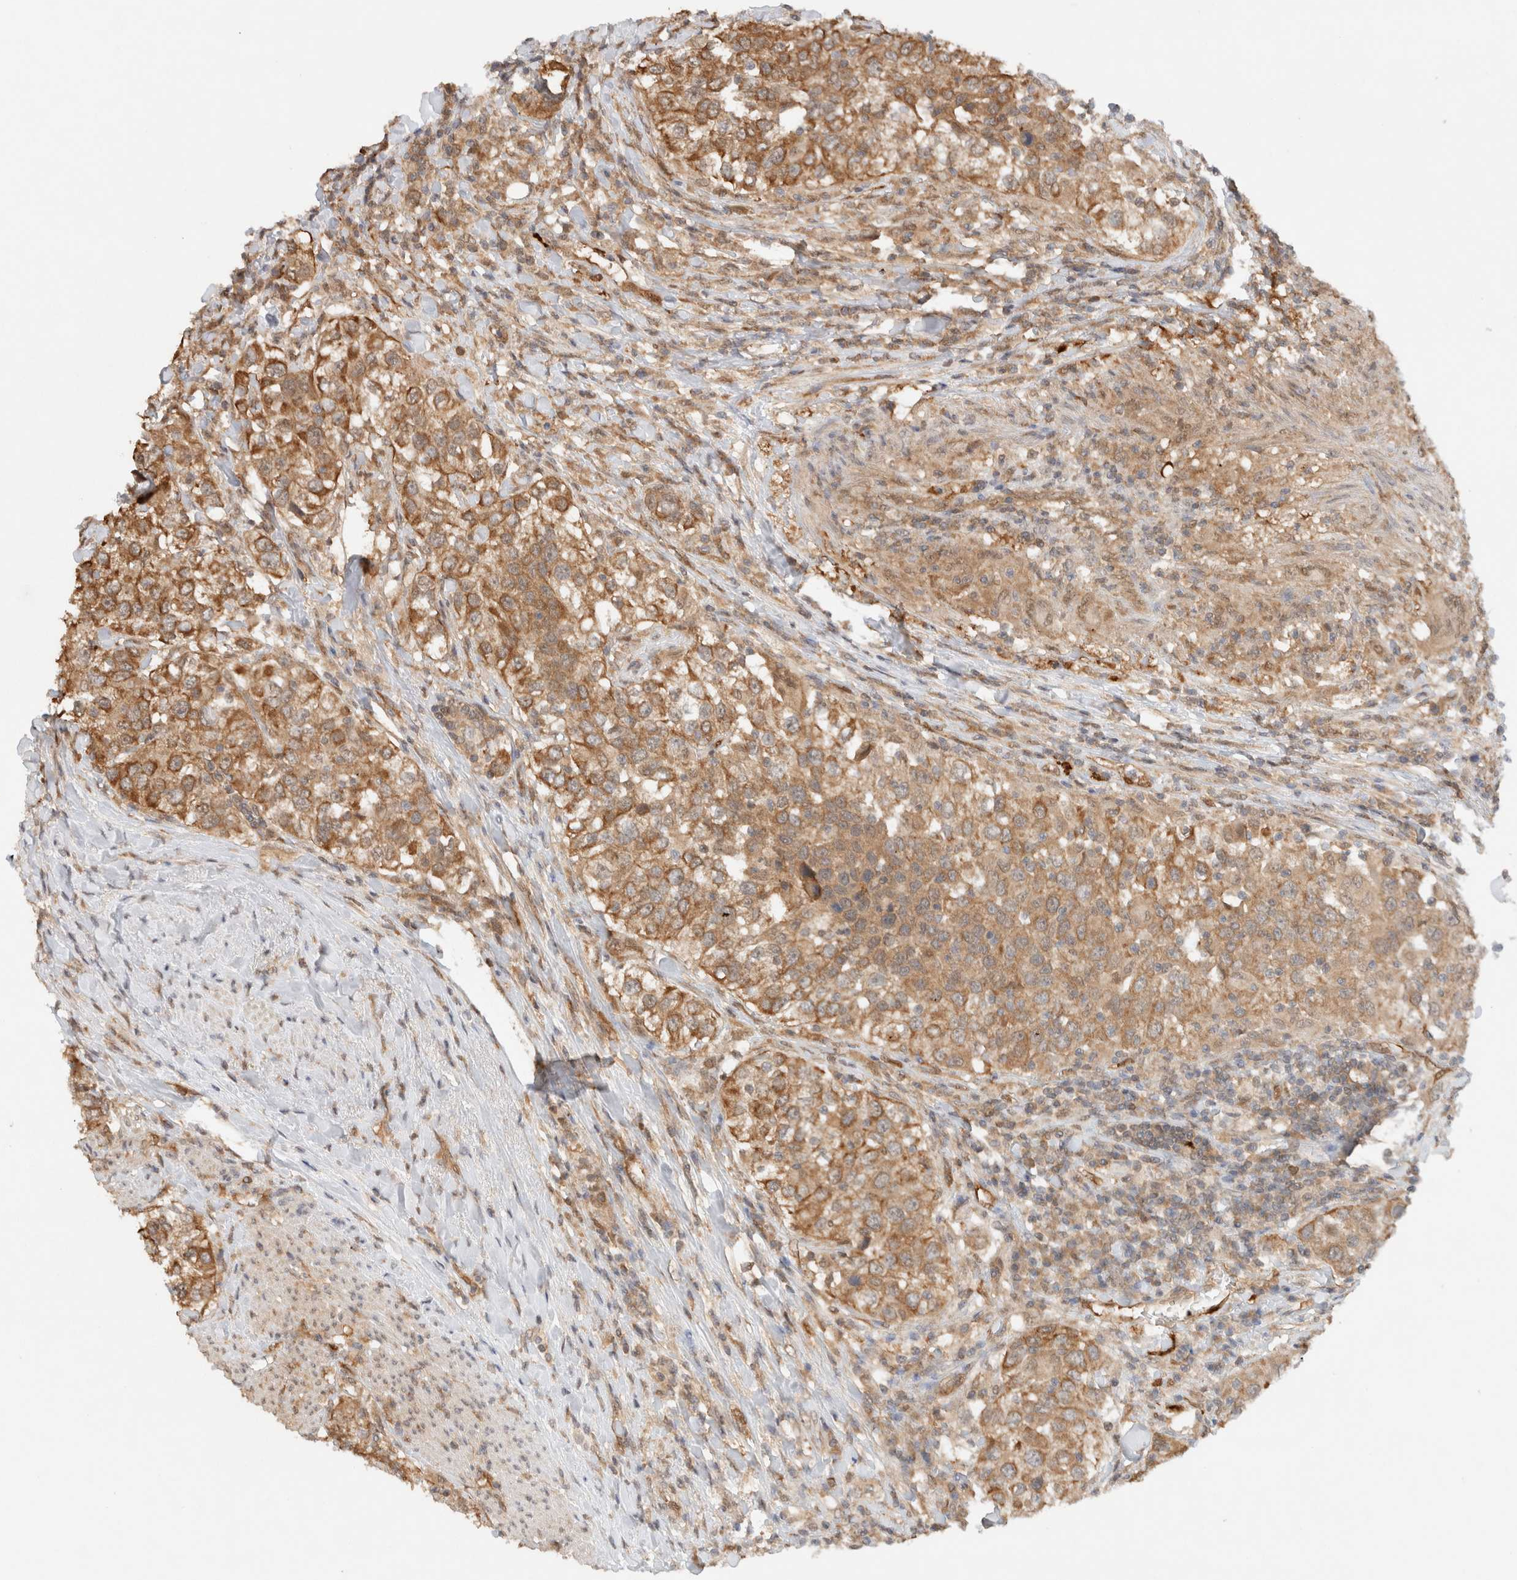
{"staining": {"intensity": "moderate", "quantity": ">75%", "location": "cytoplasmic/membranous"}, "tissue": "urothelial cancer", "cell_type": "Tumor cells", "image_type": "cancer", "snomed": [{"axis": "morphology", "description": "Urothelial carcinoma, High grade"}, {"axis": "topography", "description": "Urinary bladder"}], "caption": "Moderate cytoplasmic/membranous staining for a protein is present in about >75% of tumor cells of high-grade urothelial carcinoma using immunohistochemistry (IHC).", "gene": "CA13", "patient": {"sex": "female", "age": 80}}